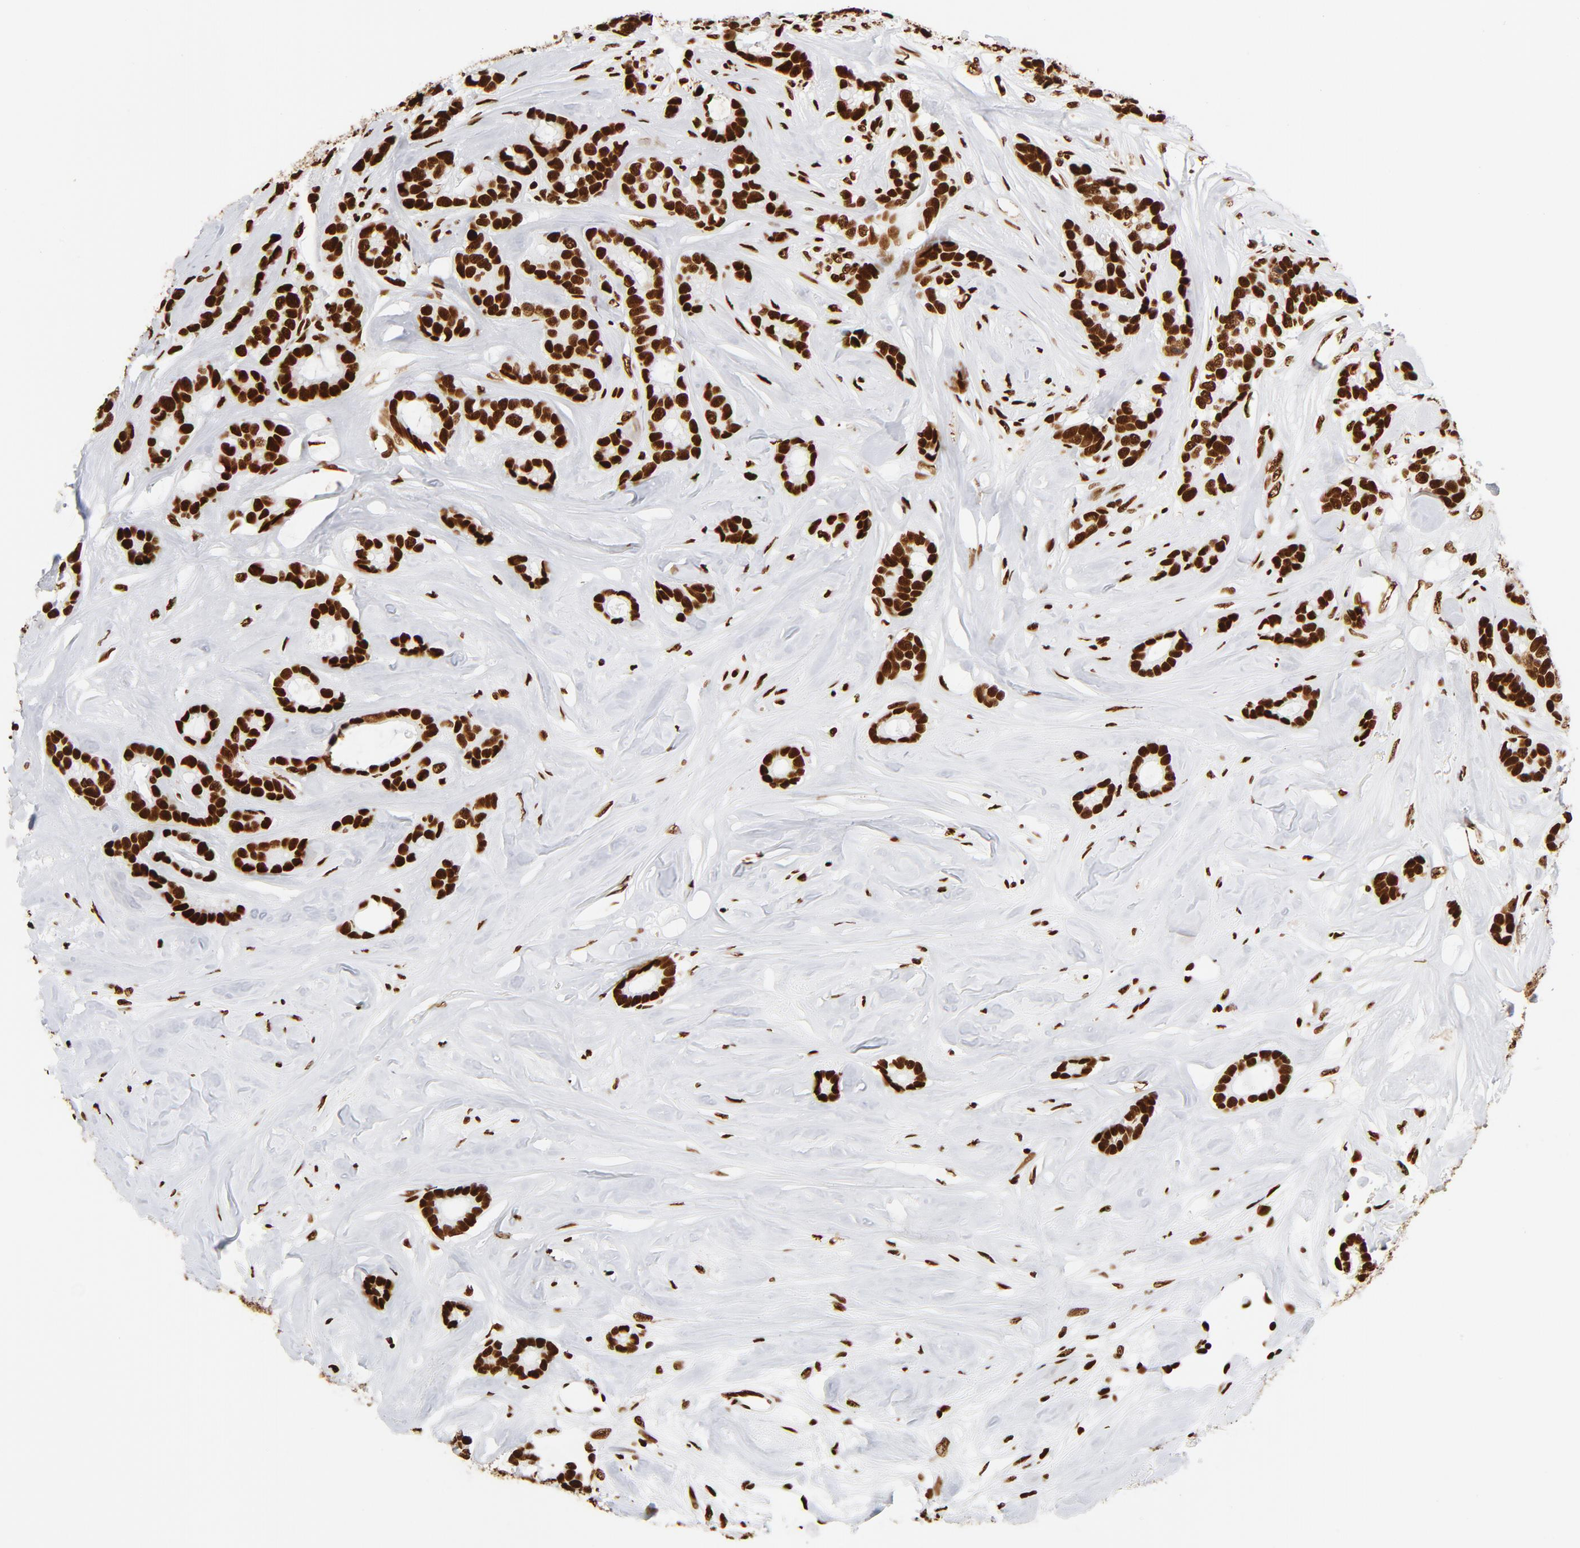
{"staining": {"intensity": "strong", "quantity": ">75%", "location": "nuclear"}, "tissue": "breast cancer", "cell_type": "Tumor cells", "image_type": "cancer", "snomed": [{"axis": "morphology", "description": "Duct carcinoma"}, {"axis": "topography", "description": "Breast"}], "caption": "A micrograph of invasive ductal carcinoma (breast) stained for a protein displays strong nuclear brown staining in tumor cells. Nuclei are stained in blue.", "gene": "XRCC6", "patient": {"sex": "female", "age": 87}}